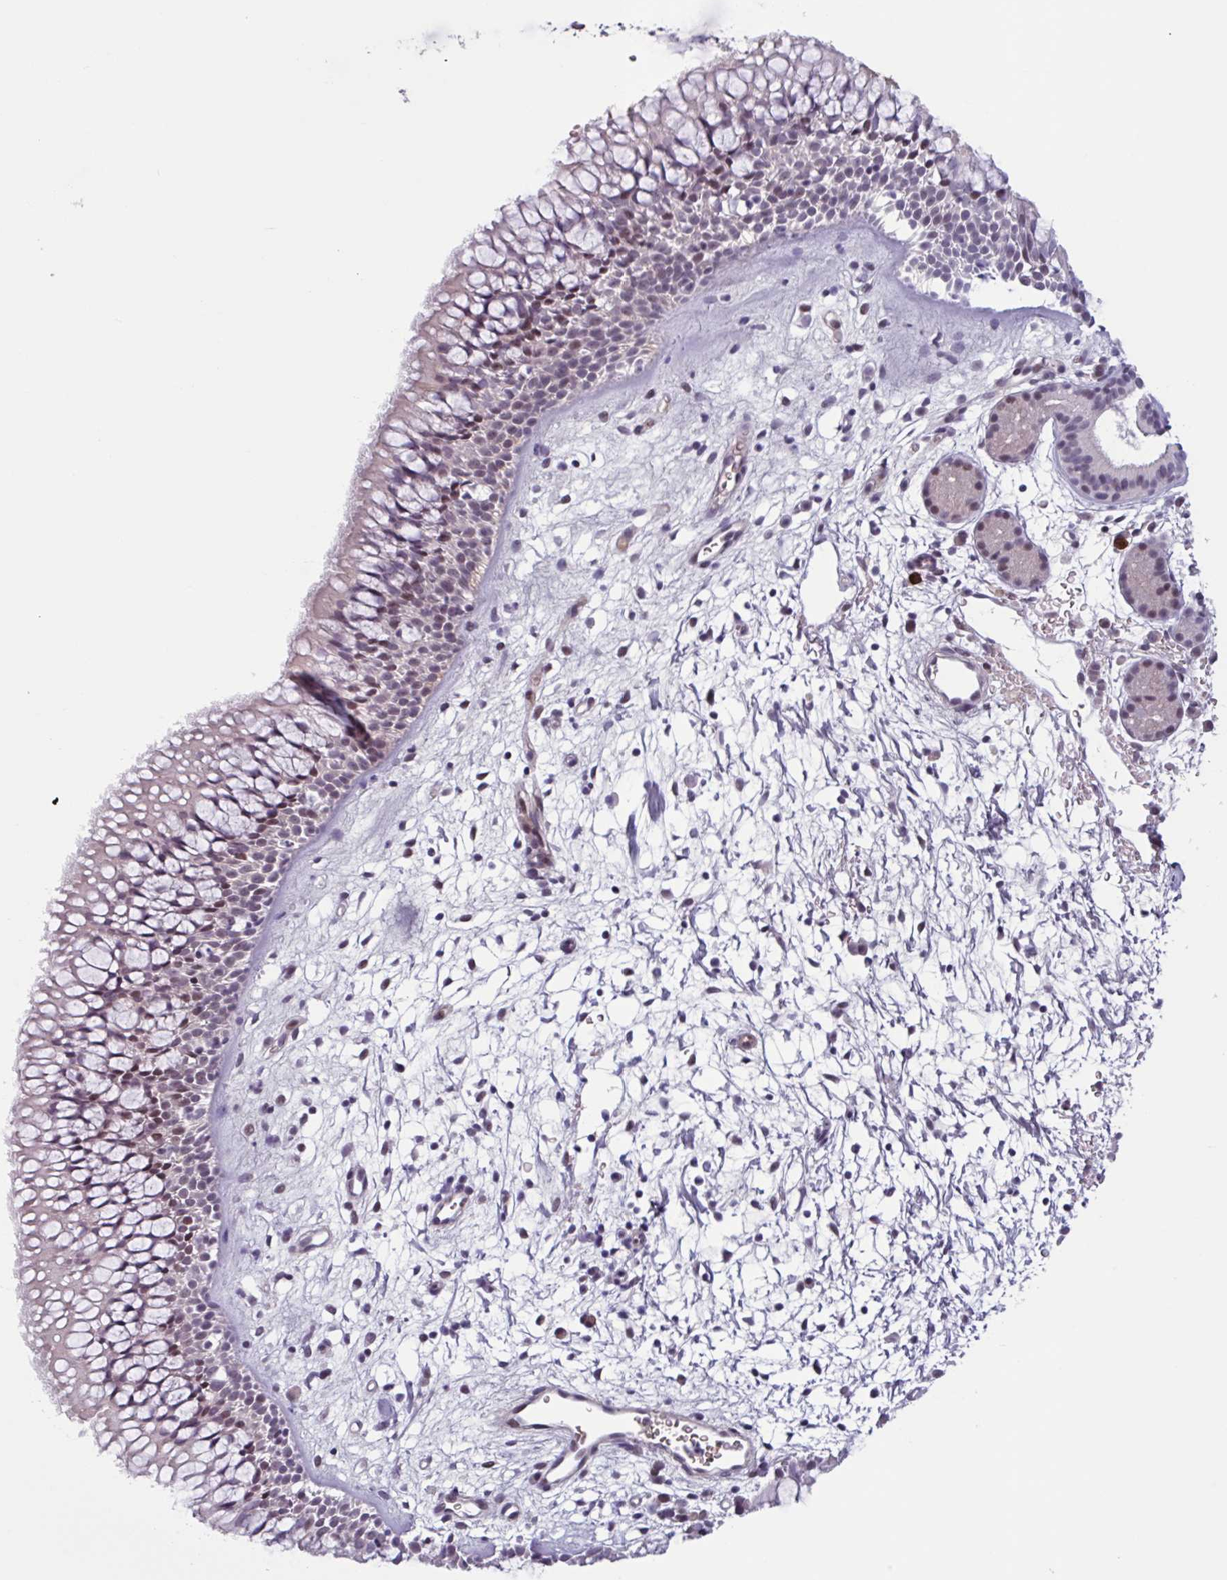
{"staining": {"intensity": "weak", "quantity": "<25%", "location": "nuclear"}, "tissue": "nasopharynx", "cell_type": "Respiratory epithelial cells", "image_type": "normal", "snomed": [{"axis": "morphology", "description": "Normal tissue, NOS"}, {"axis": "topography", "description": "Nasopharynx"}], "caption": "There is no significant positivity in respiratory epithelial cells of nasopharynx. (Stains: DAB immunohistochemistry with hematoxylin counter stain, Microscopy: brightfield microscopy at high magnification).", "gene": "ZNF575", "patient": {"sex": "male", "age": 65}}